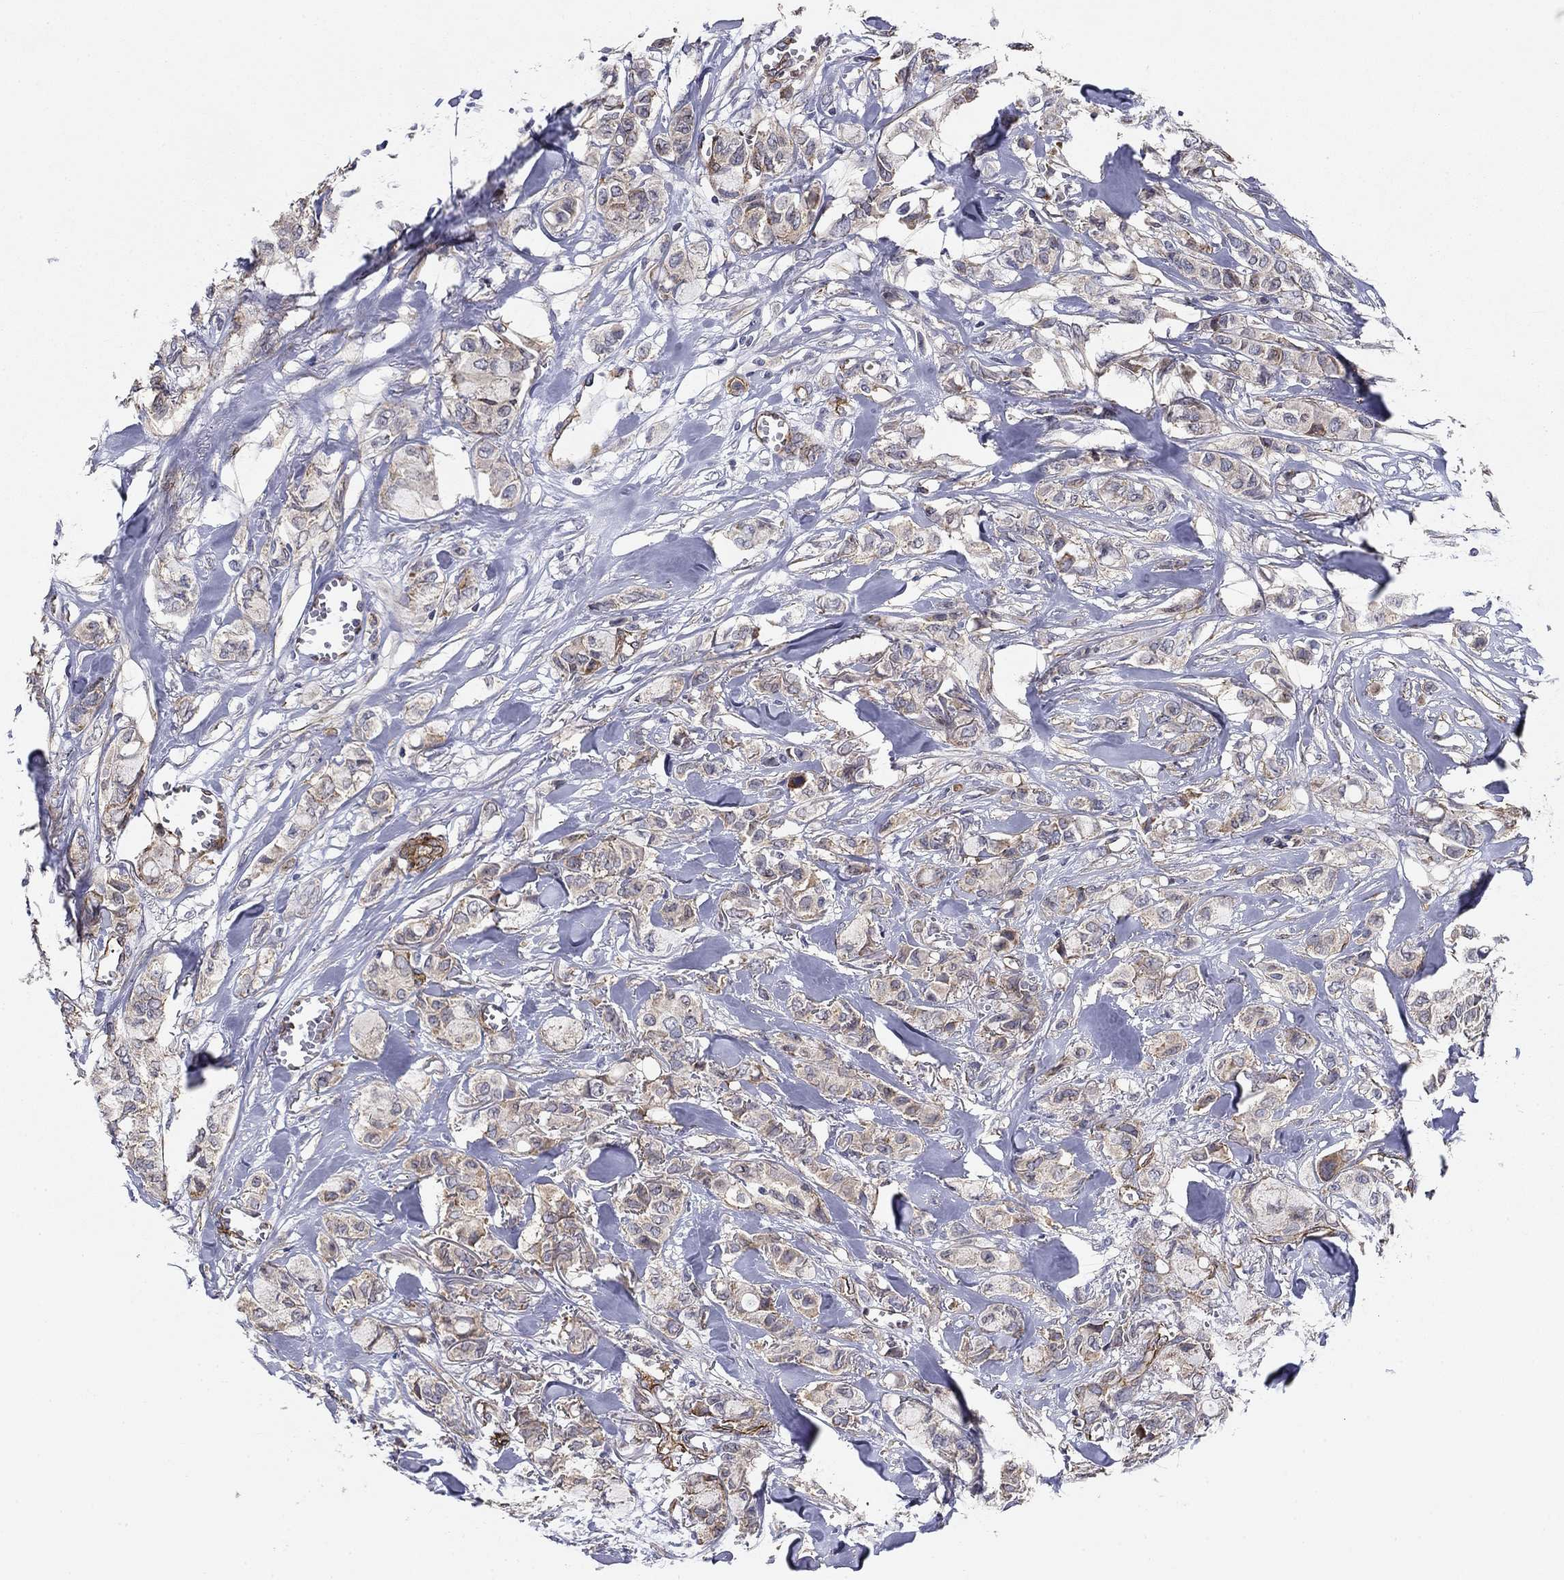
{"staining": {"intensity": "weak", "quantity": "<25%", "location": "cytoplasmic/membranous"}, "tissue": "breast cancer", "cell_type": "Tumor cells", "image_type": "cancer", "snomed": [{"axis": "morphology", "description": "Duct carcinoma"}, {"axis": "topography", "description": "Breast"}], "caption": "The photomicrograph shows no staining of tumor cells in intraductal carcinoma (breast).", "gene": "SYNC", "patient": {"sex": "female", "age": 85}}